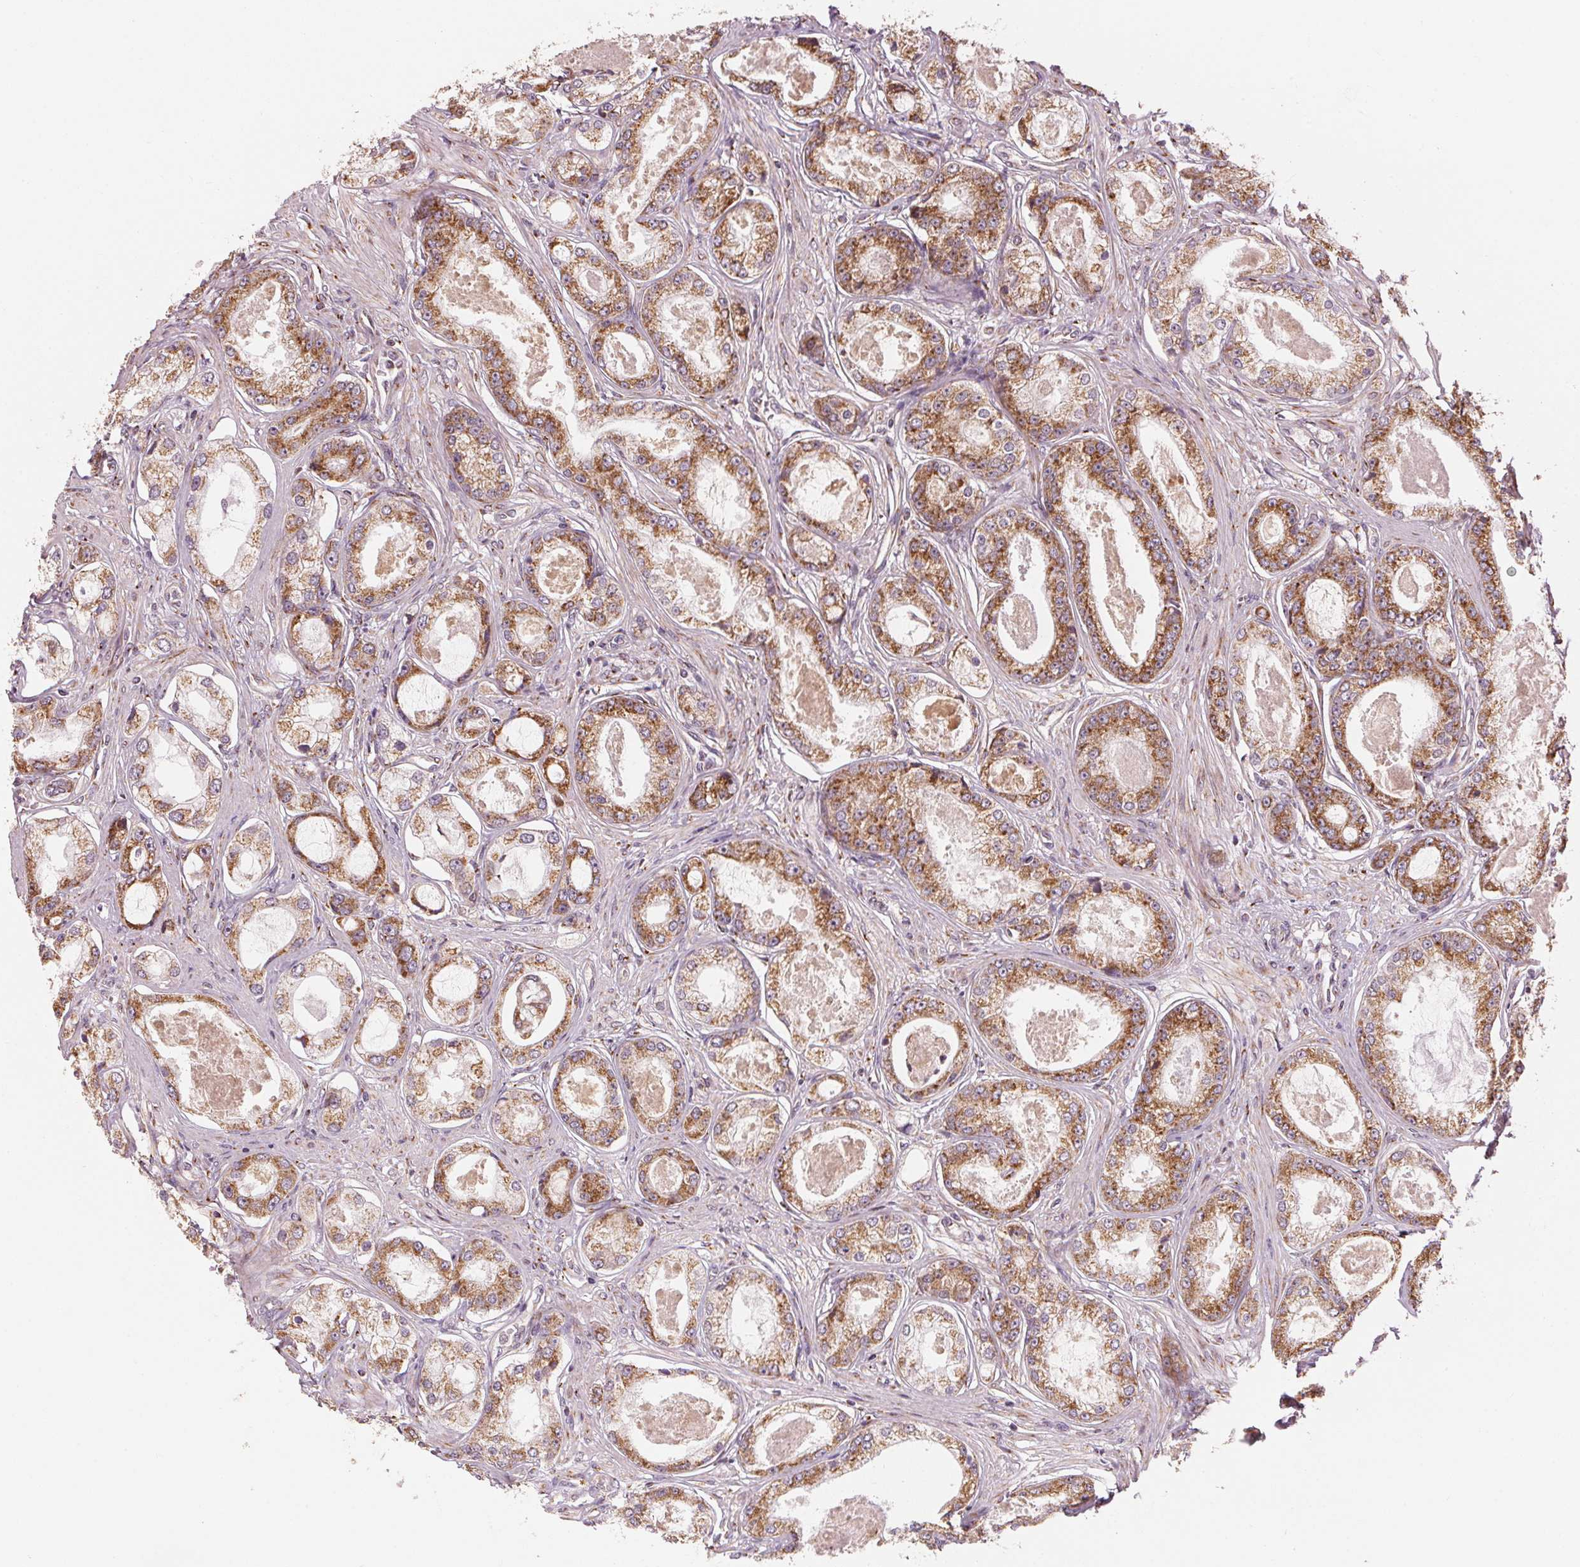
{"staining": {"intensity": "moderate", "quantity": ">75%", "location": "cytoplasmic/membranous"}, "tissue": "prostate cancer", "cell_type": "Tumor cells", "image_type": "cancer", "snomed": [{"axis": "morphology", "description": "Adenocarcinoma, Low grade"}, {"axis": "topography", "description": "Prostate"}], "caption": "An image of human prostate cancer (low-grade adenocarcinoma) stained for a protein reveals moderate cytoplasmic/membranous brown staining in tumor cells. (IHC, brightfield microscopy, high magnification).", "gene": "TOMM70", "patient": {"sex": "male", "age": 68}}